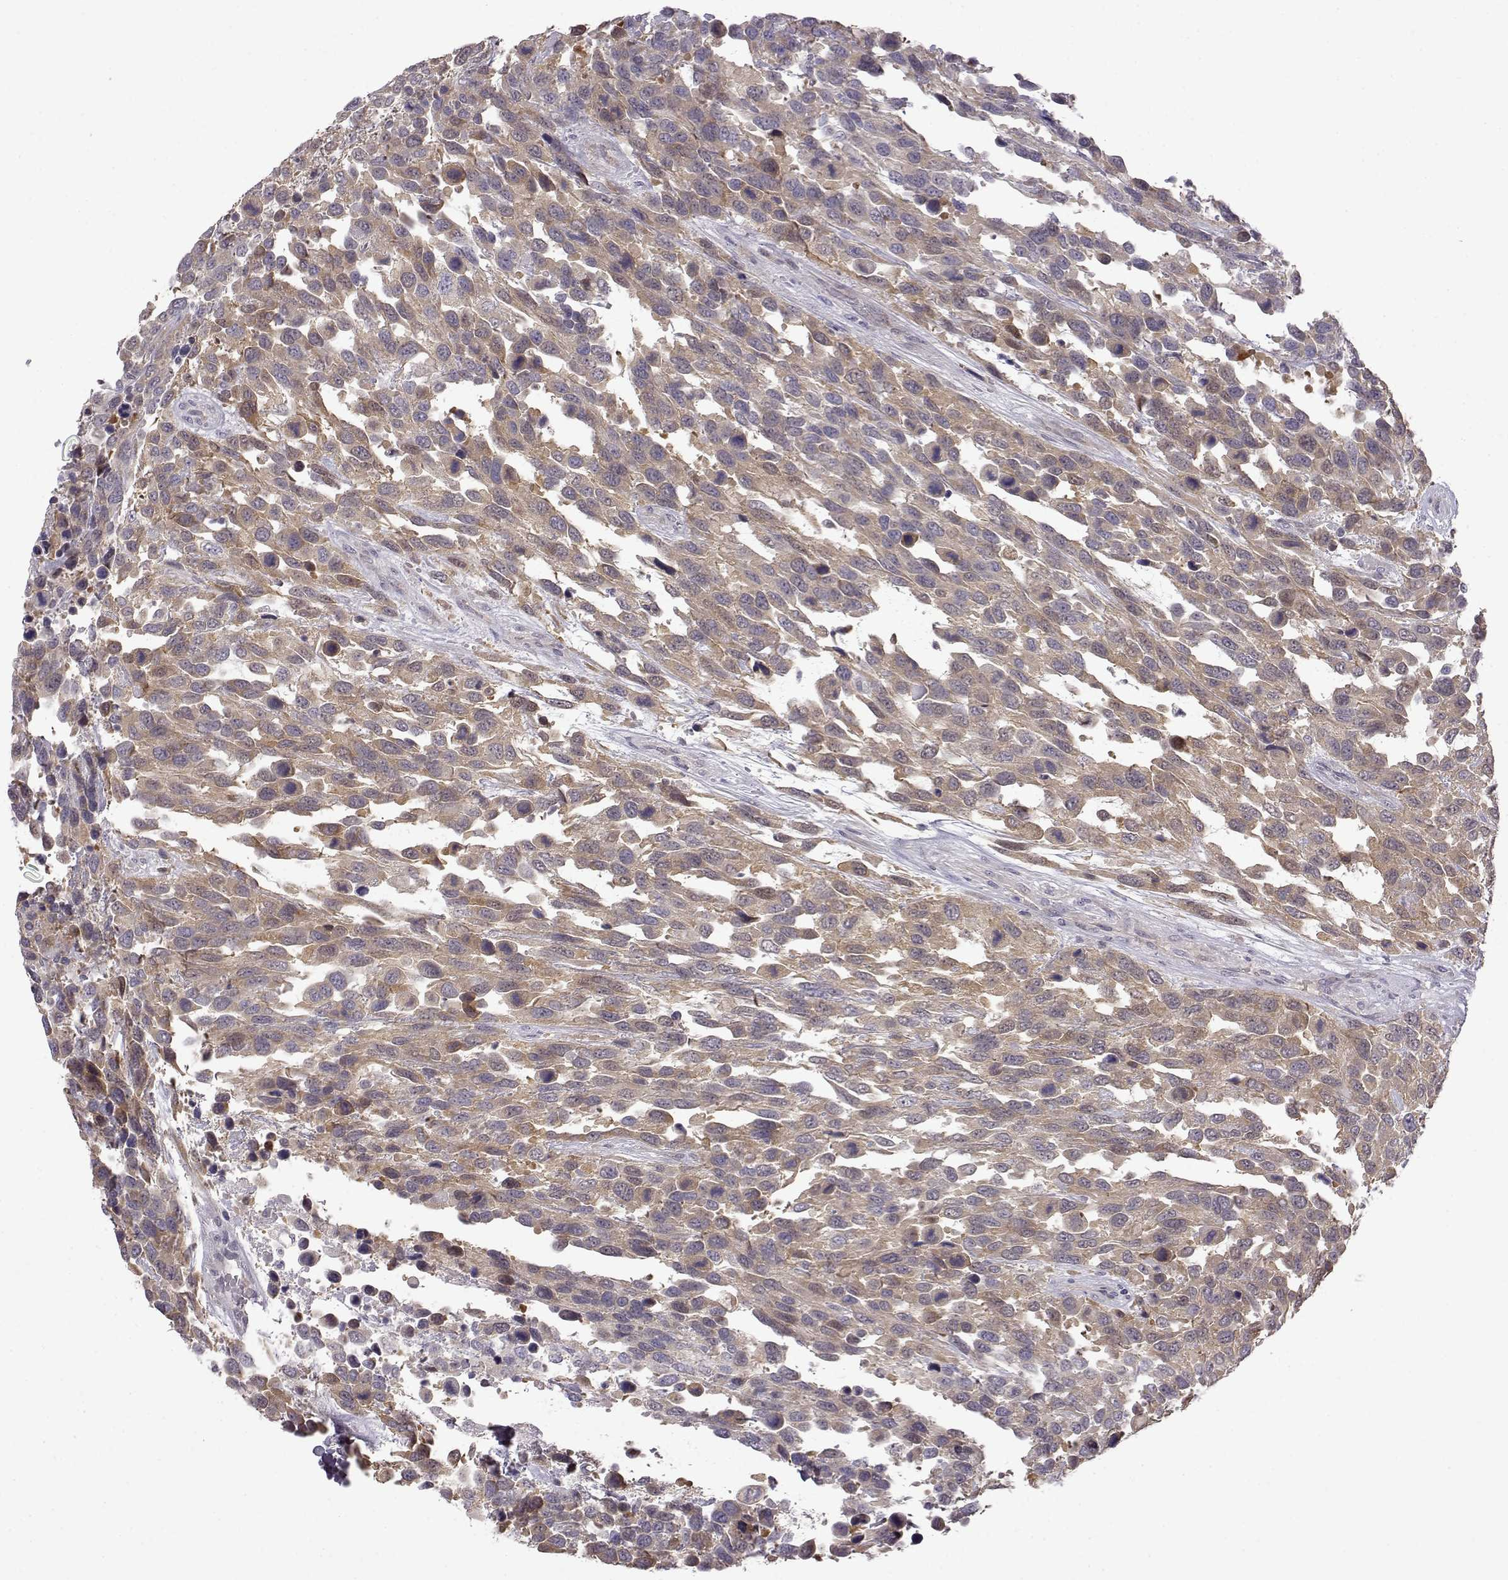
{"staining": {"intensity": "weak", "quantity": ">75%", "location": "cytoplasmic/membranous"}, "tissue": "urothelial cancer", "cell_type": "Tumor cells", "image_type": "cancer", "snomed": [{"axis": "morphology", "description": "Urothelial carcinoma, High grade"}, {"axis": "topography", "description": "Urinary bladder"}], "caption": "Tumor cells demonstrate low levels of weak cytoplasmic/membranous staining in approximately >75% of cells in urothelial cancer.", "gene": "VGF", "patient": {"sex": "female", "age": 70}}